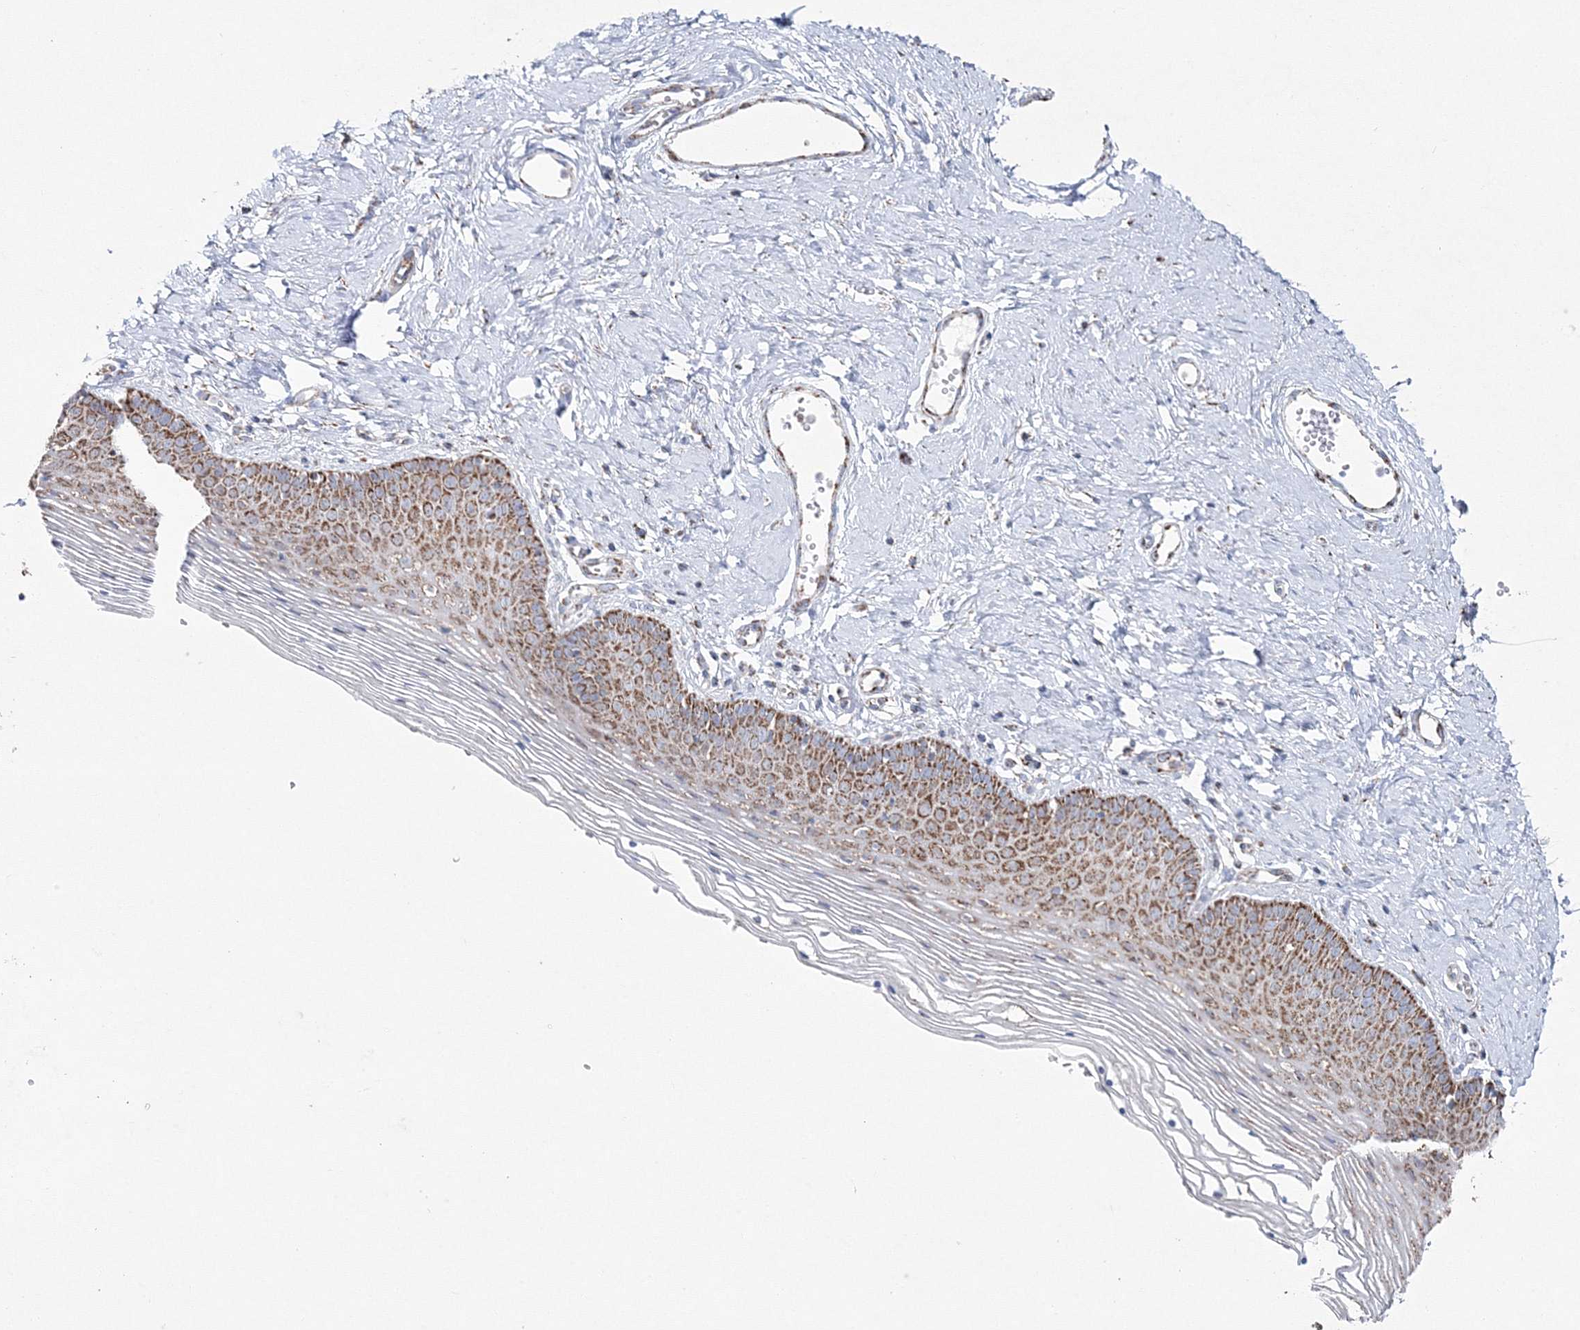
{"staining": {"intensity": "strong", "quantity": "25%-75%", "location": "cytoplasmic/membranous"}, "tissue": "vagina", "cell_type": "Squamous epithelial cells", "image_type": "normal", "snomed": [{"axis": "morphology", "description": "Normal tissue, NOS"}, {"axis": "topography", "description": "Vagina"}], "caption": "Normal vagina shows strong cytoplasmic/membranous positivity in approximately 25%-75% of squamous epithelial cells, visualized by immunohistochemistry.", "gene": "HIBCH", "patient": {"sex": "female", "age": 32}}